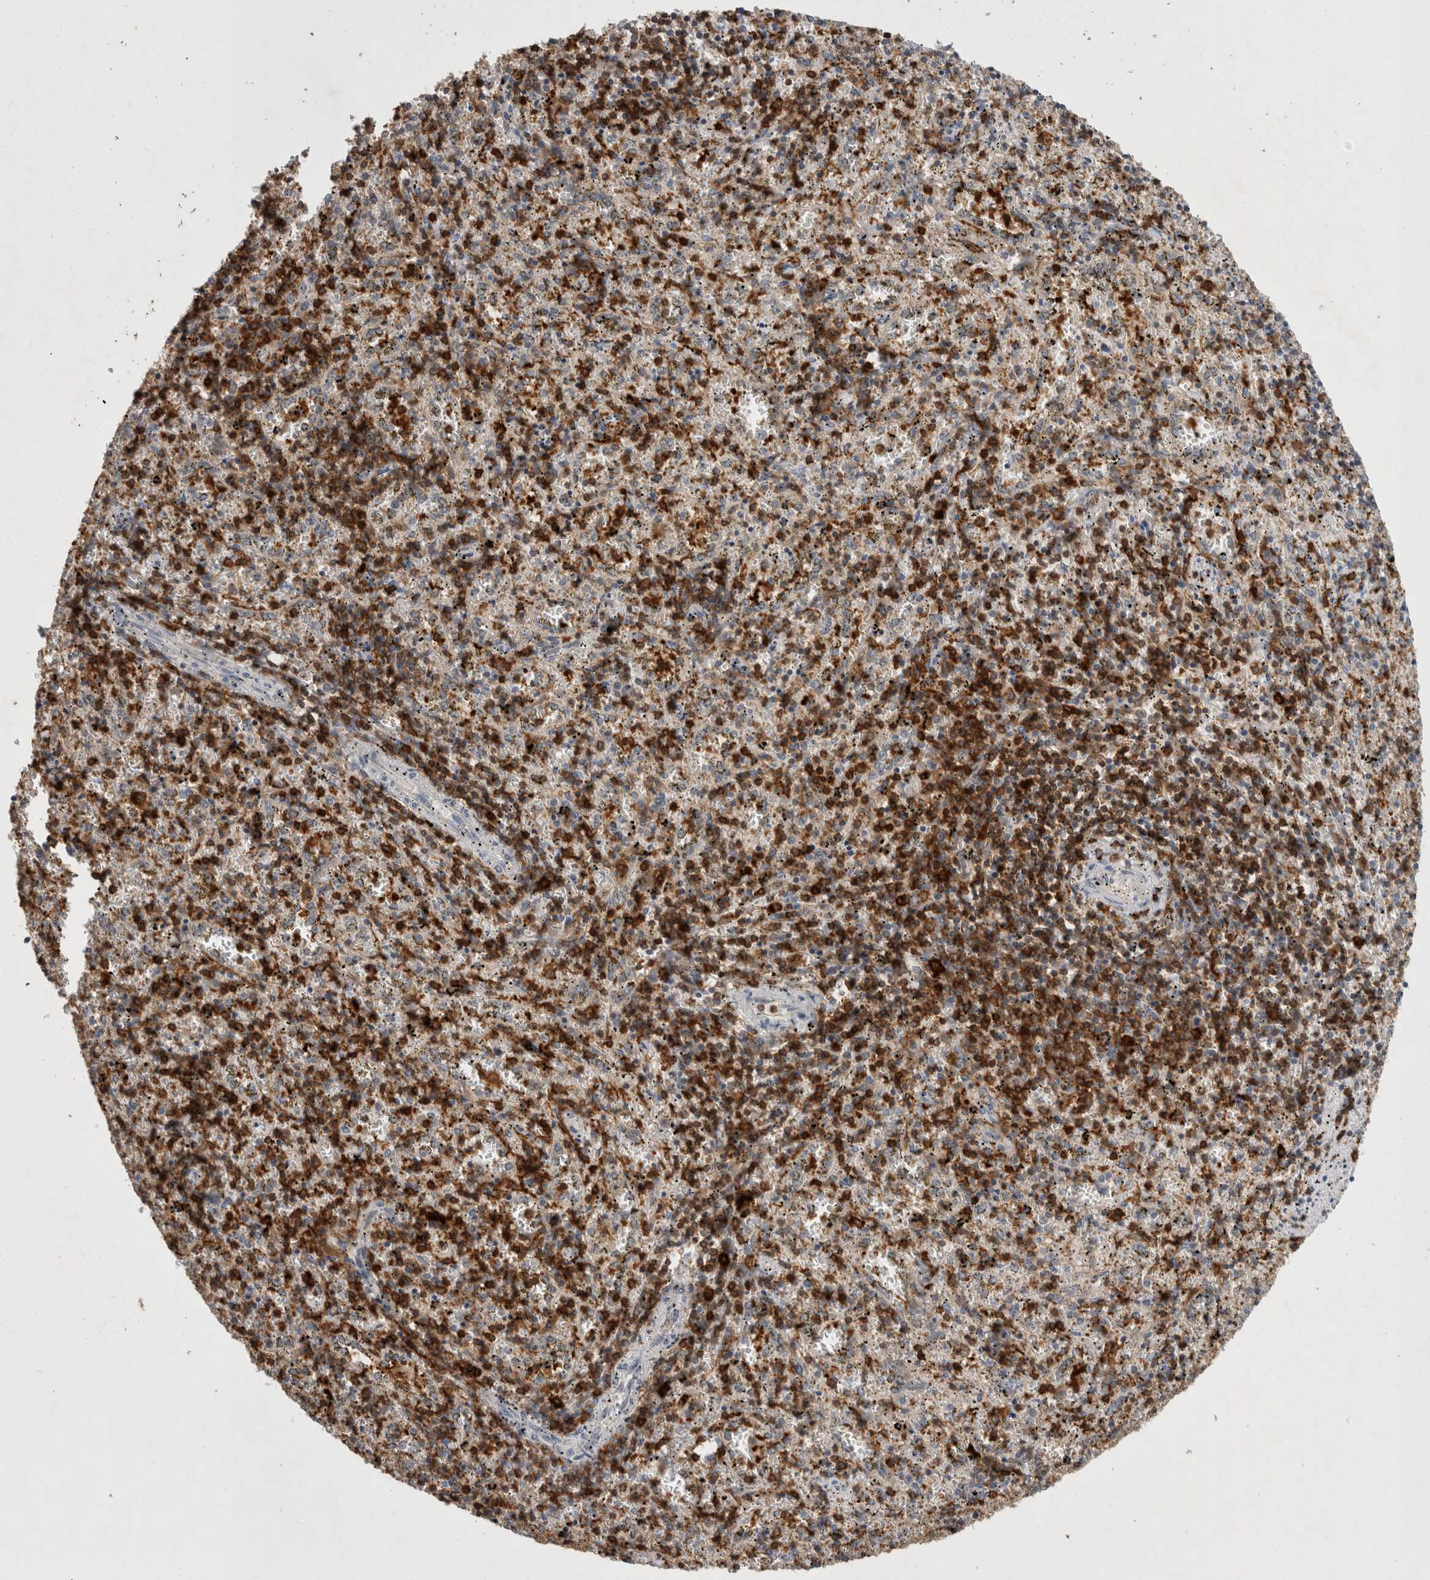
{"staining": {"intensity": "strong", "quantity": "25%-75%", "location": "cytoplasmic/membranous"}, "tissue": "spleen", "cell_type": "Cells in red pulp", "image_type": "normal", "snomed": [{"axis": "morphology", "description": "Normal tissue, NOS"}, {"axis": "topography", "description": "Spleen"}], "caption": "A micrograph showing strong cytoplasmic/membranous positivity in about 25%-75% of cells in red pulp in unremarkable spleen, as visualized by brown immunohistochemical staining.", "gene": "GFRA2", "patient": {"sex": "male", "age": 11}}